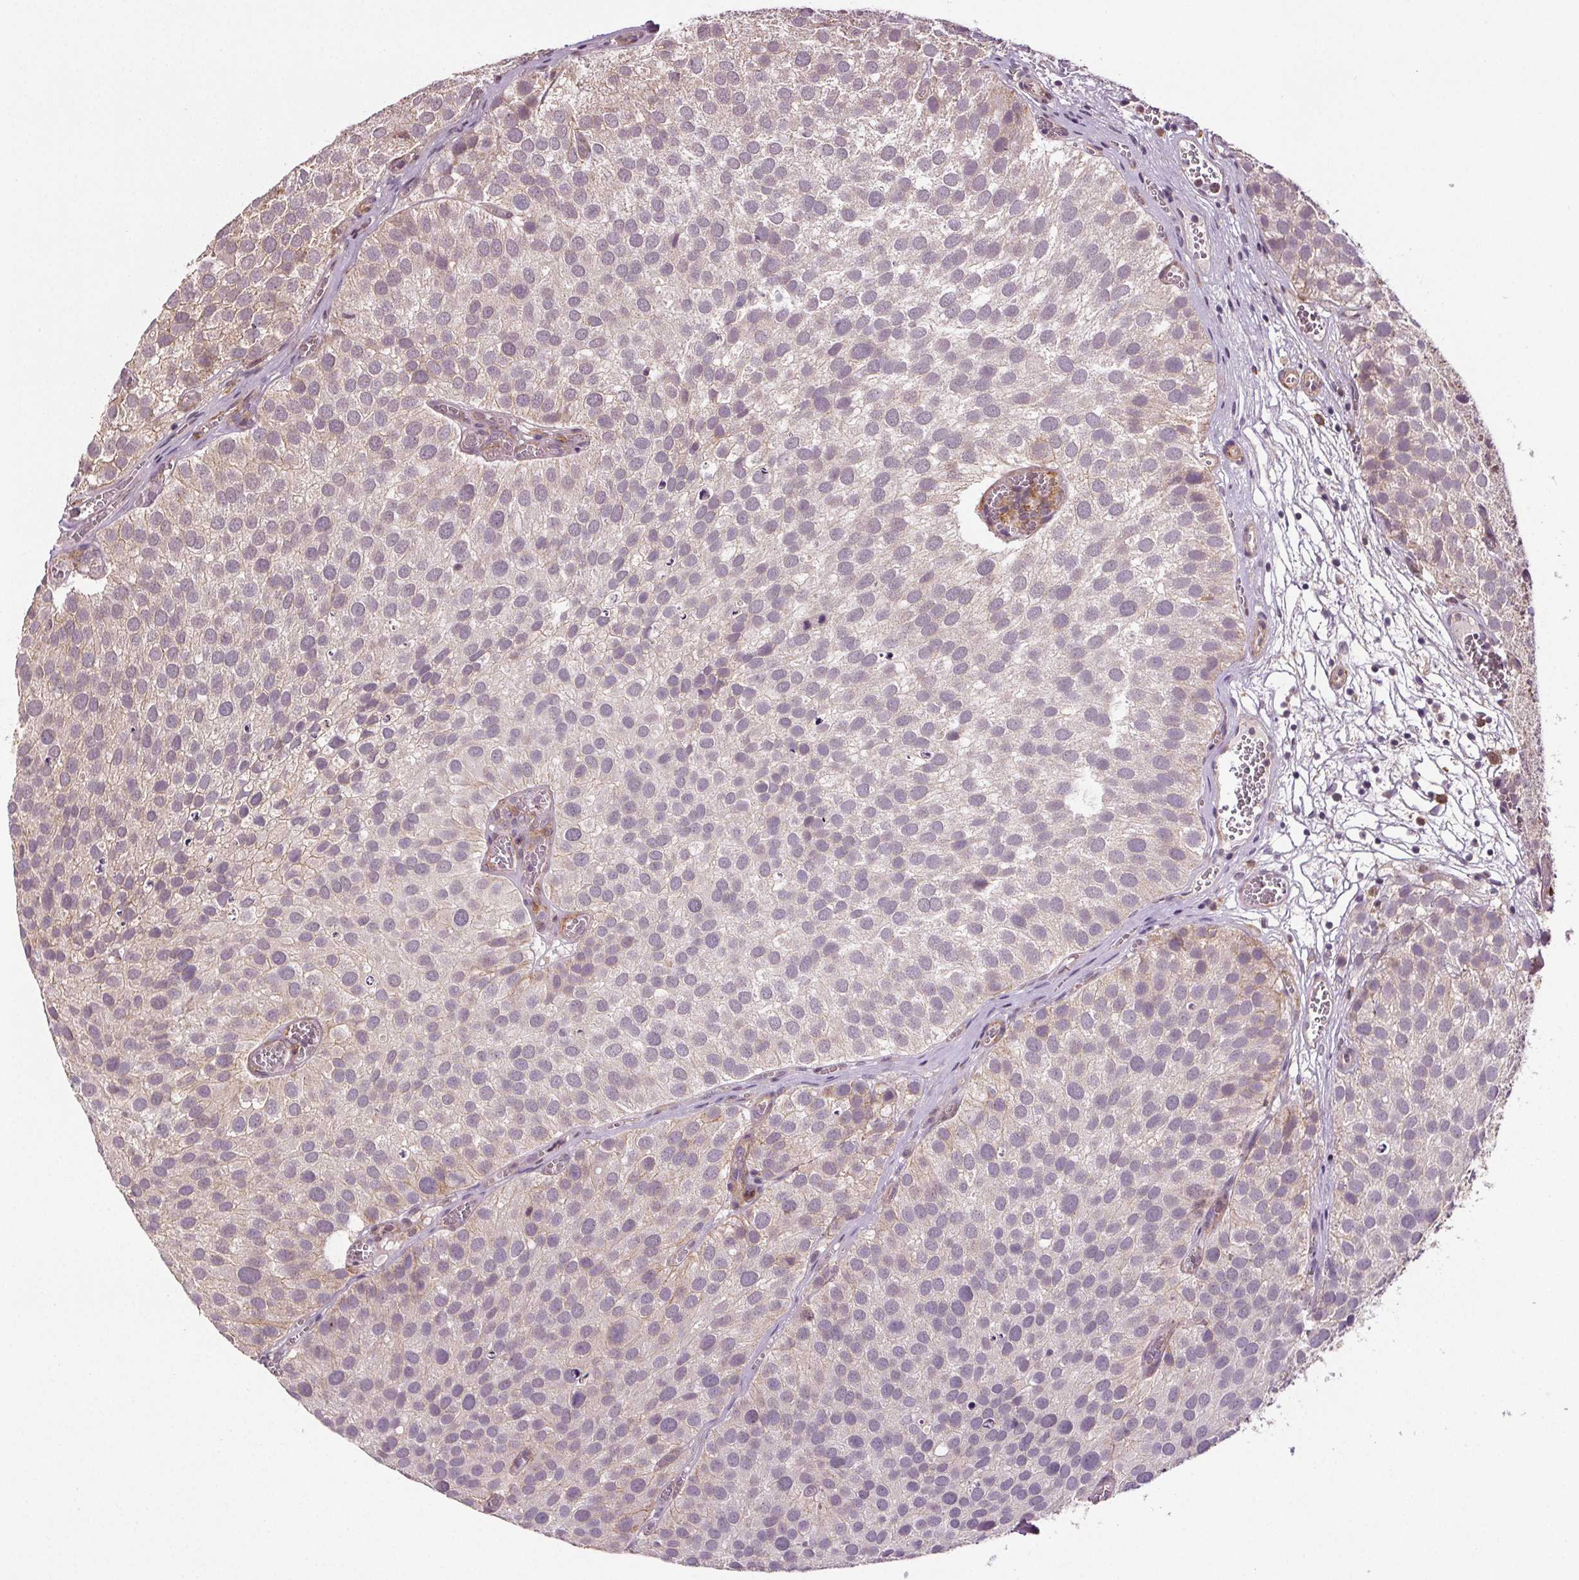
{"staining": {"intensity": "moderate", "quantity": "25%-75%", "location": "cytoplasmic/membranous"}, "tissue": "urothelial cancer", "cell_type": "Tumor cells", "image_type": "cancer", "snomed": [{"axis": "morphology", "description": "Urothelial carcinoma, Low grade"}, {"axis": "topography", "description": "Urinary bladder"}], "caption": "Urothelial cancer tissue reveals moderate cytoplasmic/membranous expression in approximately 25%-75% of tumor cells", "gene": "EPHB3", "patient": {"sex": "female", "age": 69}}